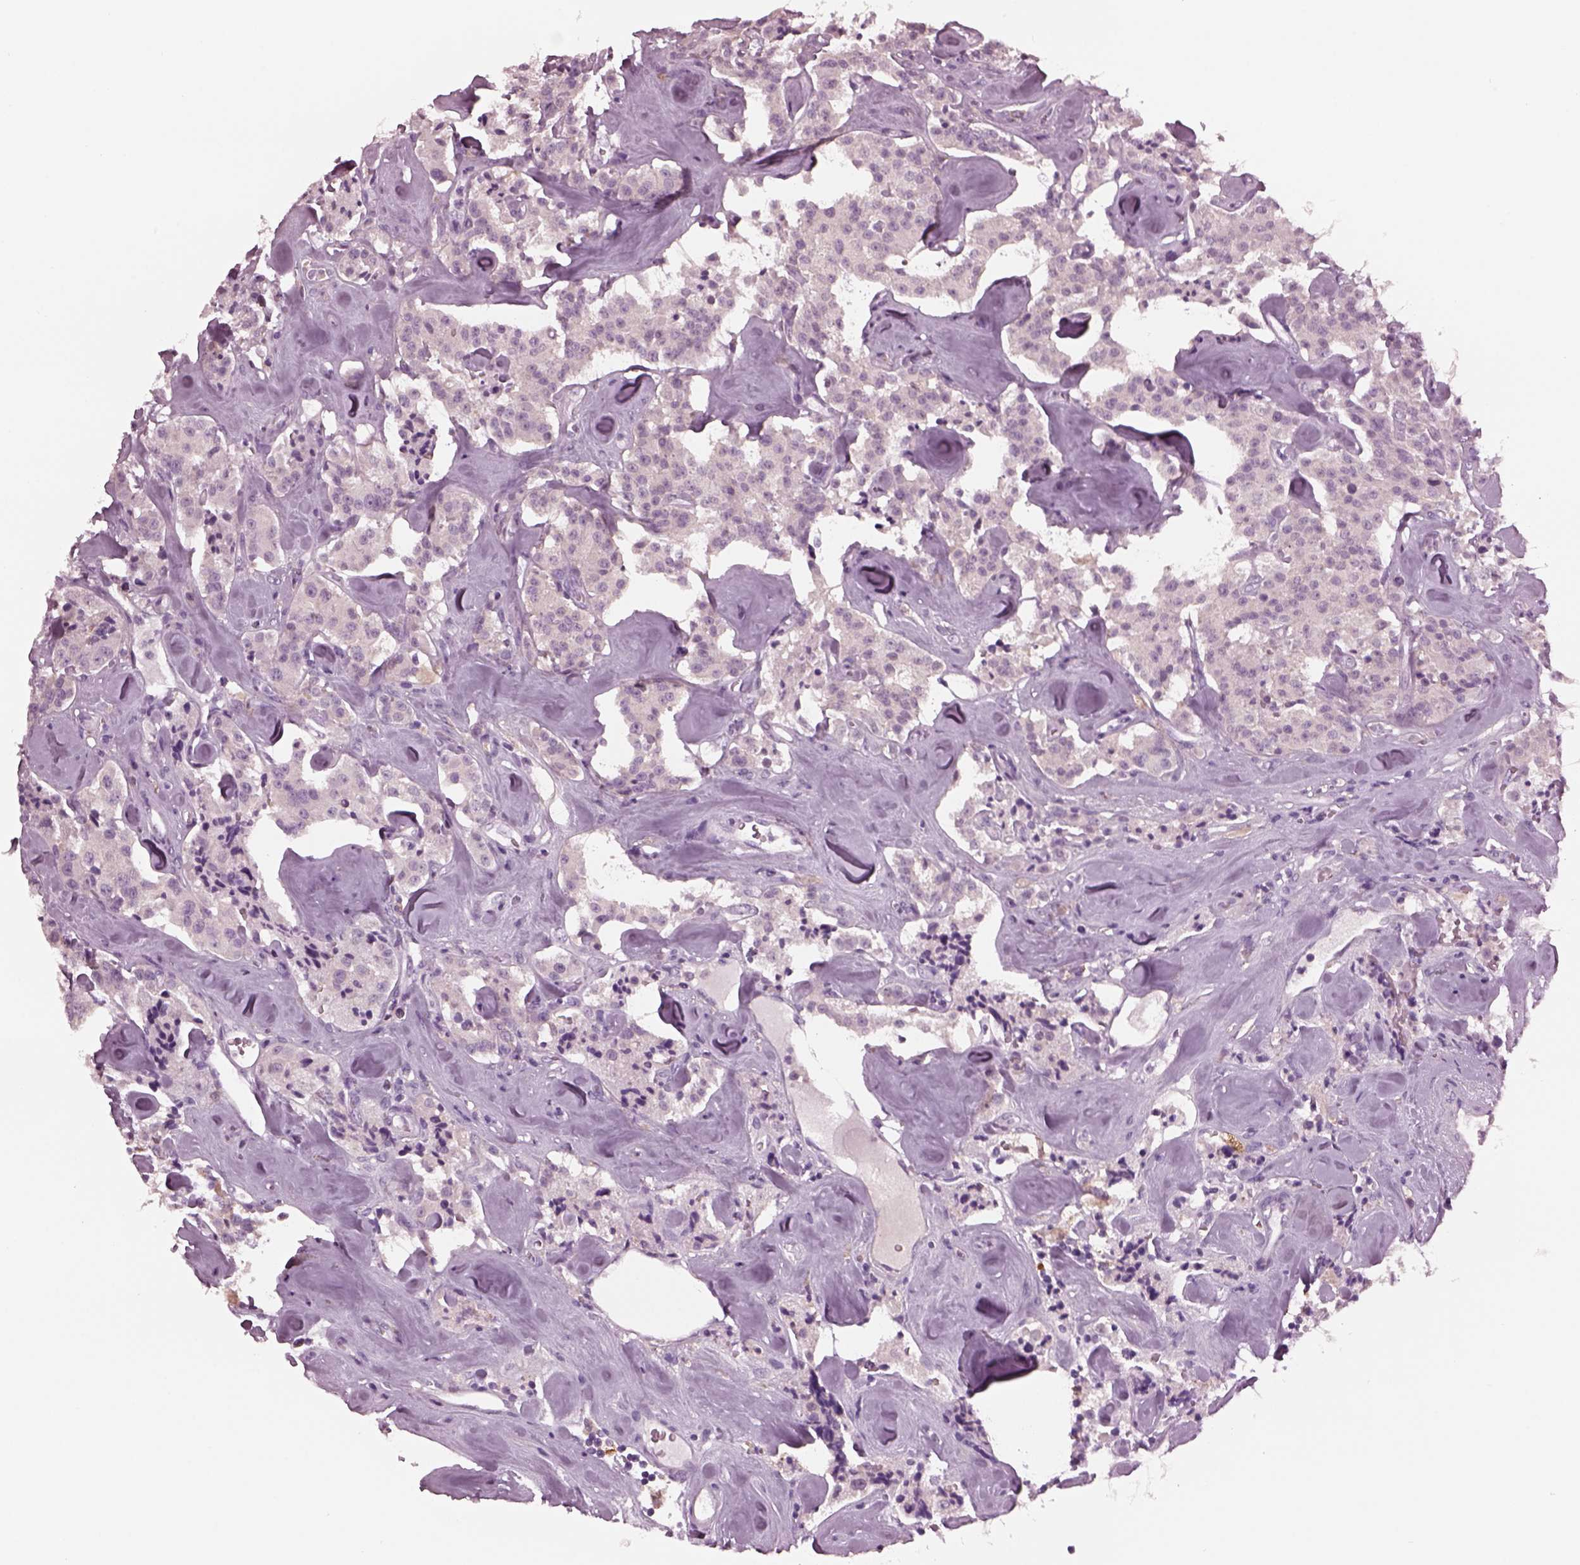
{"staining": {"intensity": "negative", "quantity": "none", "location": "none"}, "tissue": "carcinoid", "cell_type": "Tumor cells", "image_type": "cancer", "snomed": [{"axis": "morphology", "description": "Carcinoid, malignant, NOS"}, {"axis": "topography", "description": "Pancreas"}], "caption": "This is an immunohistochemistry histopathology image of malignant carcinoid. There is no expression in tumor cells.", "gene": "SHTN1", "patient": {"sex": "male", "age": 41}}